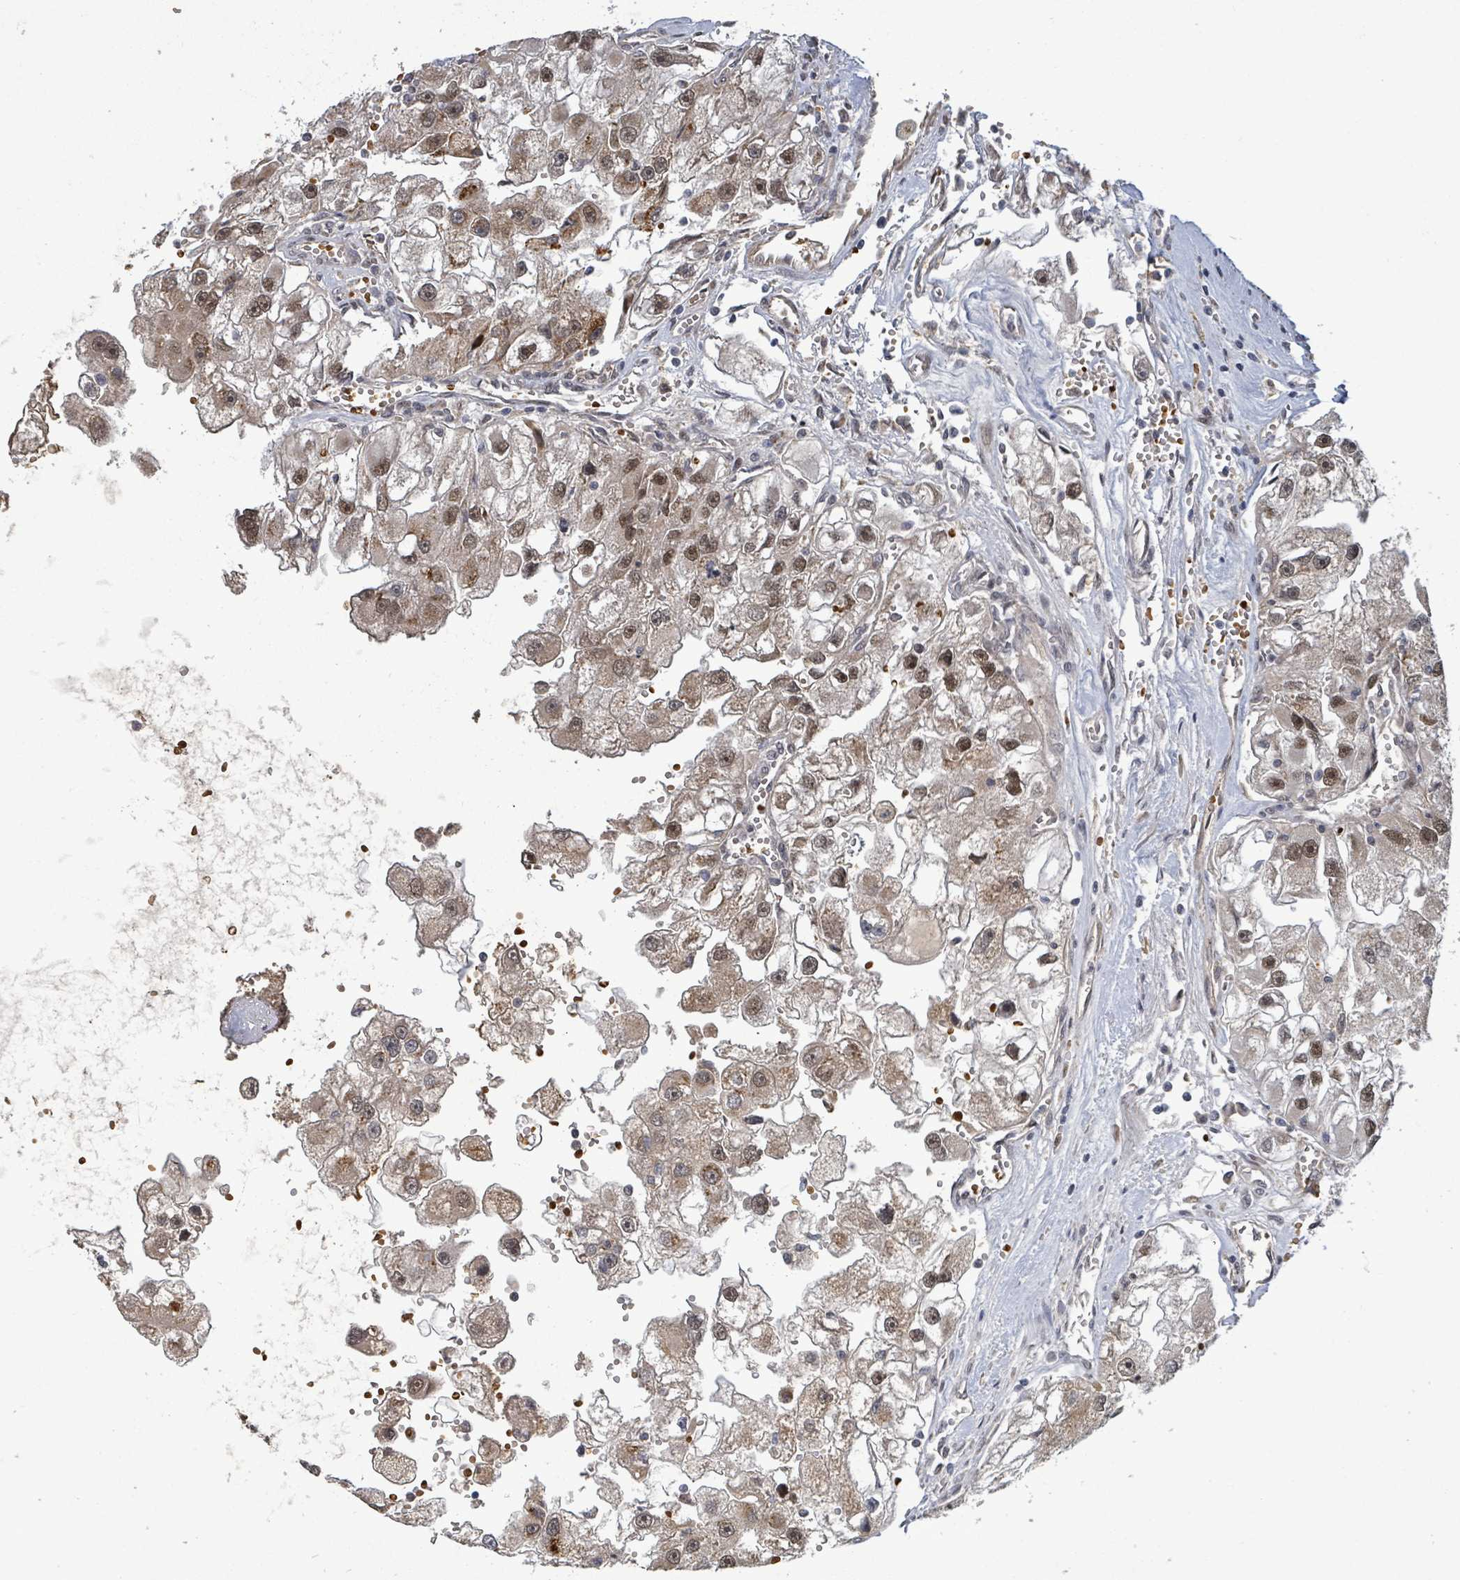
{"staining": {"intensity": "moderate", "quantity": "25%-75%", "location": "nuclear"}, "tissue": "renal cancer", "cell_type": "Tumor cells", "image_type": "cancer", "snomed": [{"axis": "morphology", "description": "Adenocarcinoma, NOS"}, {"axis": "topography", "description": "Kidney"}], "caption": "High-magnification brightfield microscopy of renal adenocarcinoma stained with DAB (brown) and counterstained with hematoxylin (blue). tumor cells exhibit moderate nuclear staining is seen in about25%-75% of cells.", "gene": "PATZ1", "patient": {"sex": "male", "age": 63}}